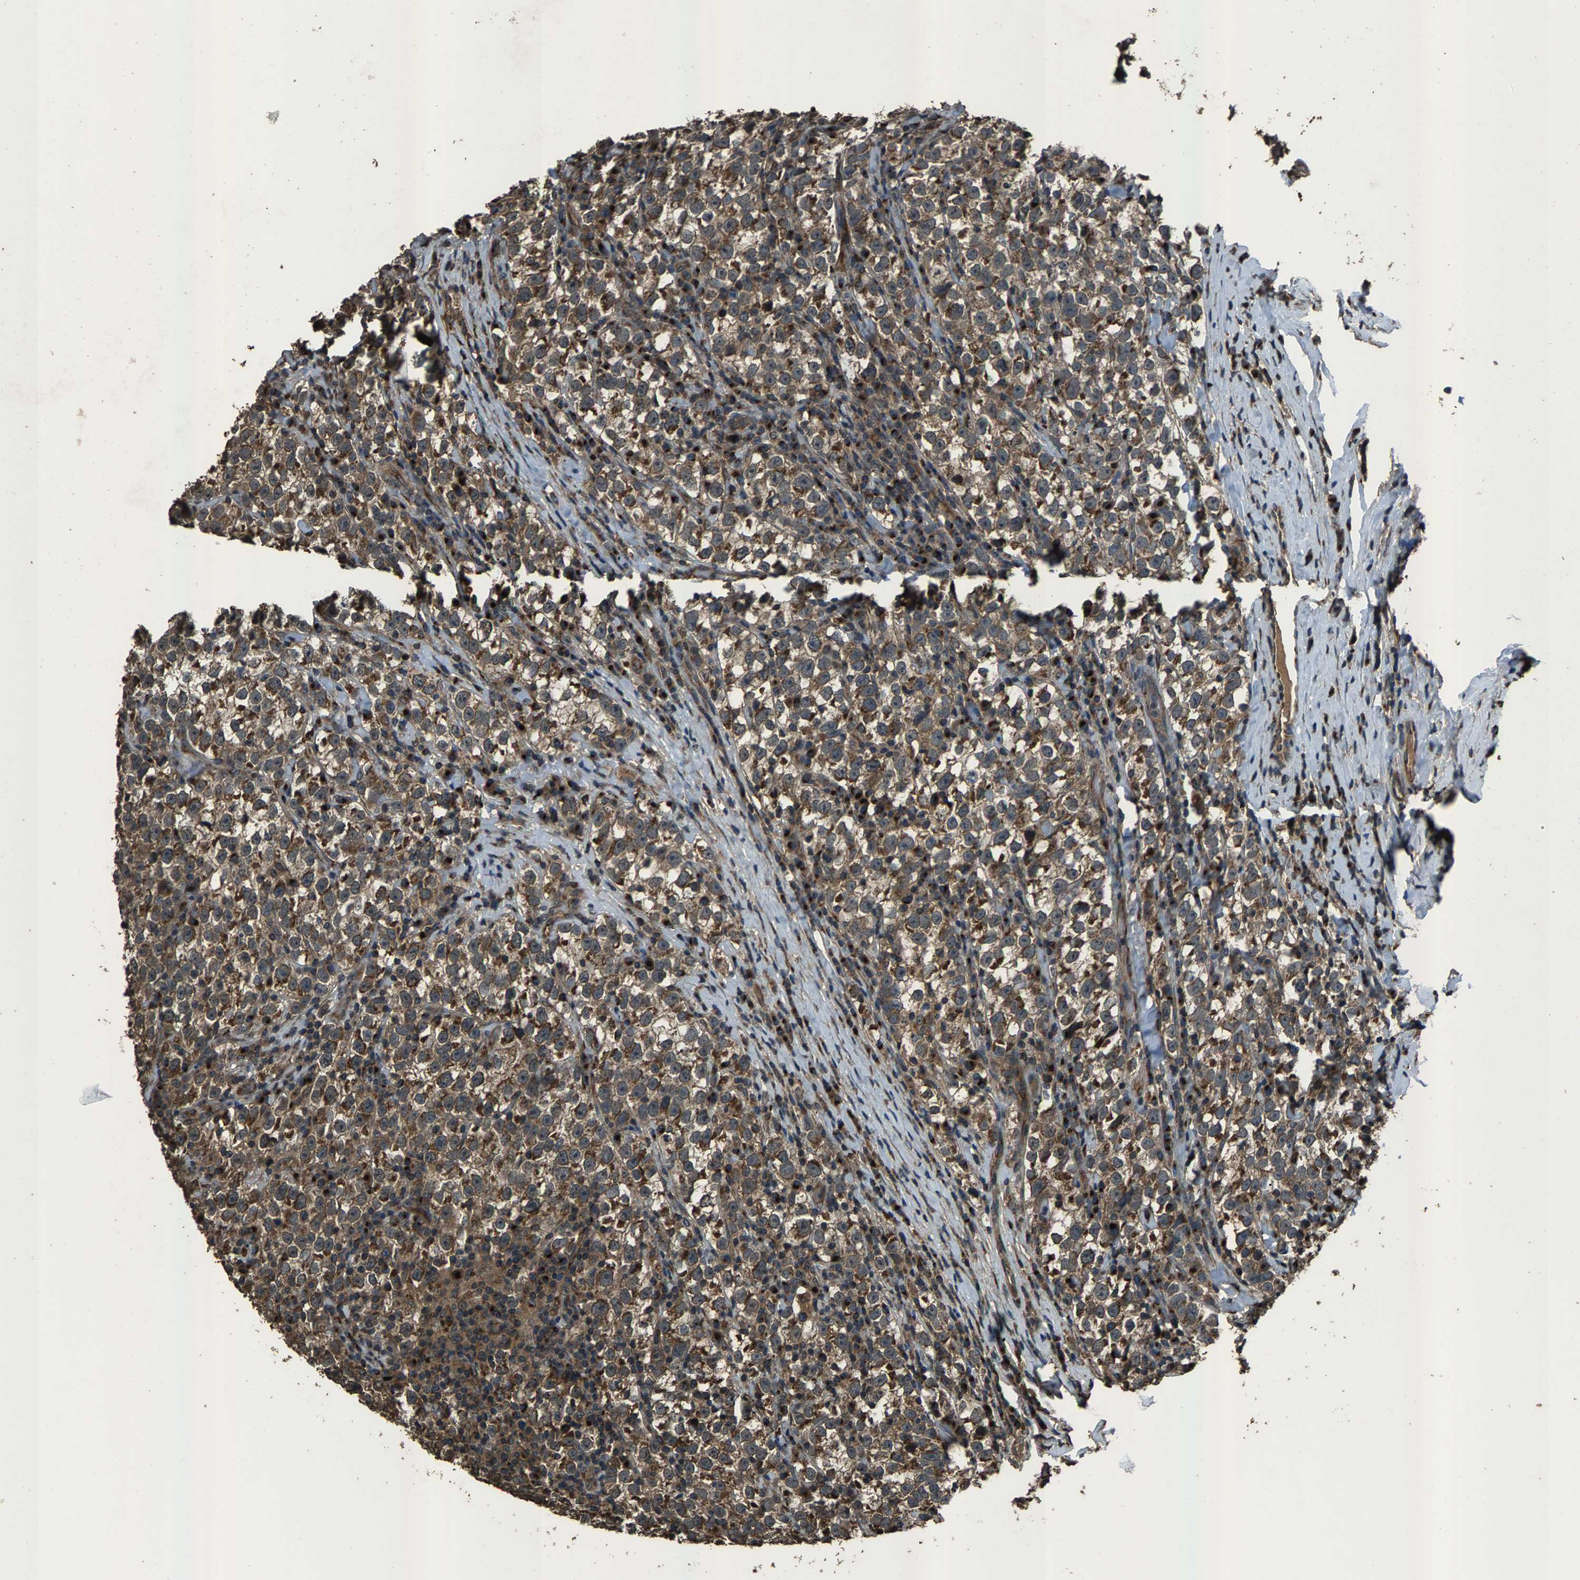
{"staining": {"intensity": "moderate", "quantity": ">75%", "location": "cytoplasmic/membranous"}, "tissue": "testis cancer", "cell_type": "Tumor cells", "image_type": "cancer", "snomed": [{"axis": "morphology", "description": "Normal tissue, NOS"}, {"axis": "morphology", "description": "Seminoma, NOS"}, {"axis": "topography", "description": "Testis"}], "caption": "Protein expression by IHC displays moderate cytoplasmic/membranous staining in approximately >75% of tumor cells in testis seminoma.", "gene": "SLC38A10", "patient": {"sex": "male", "age": 43}}